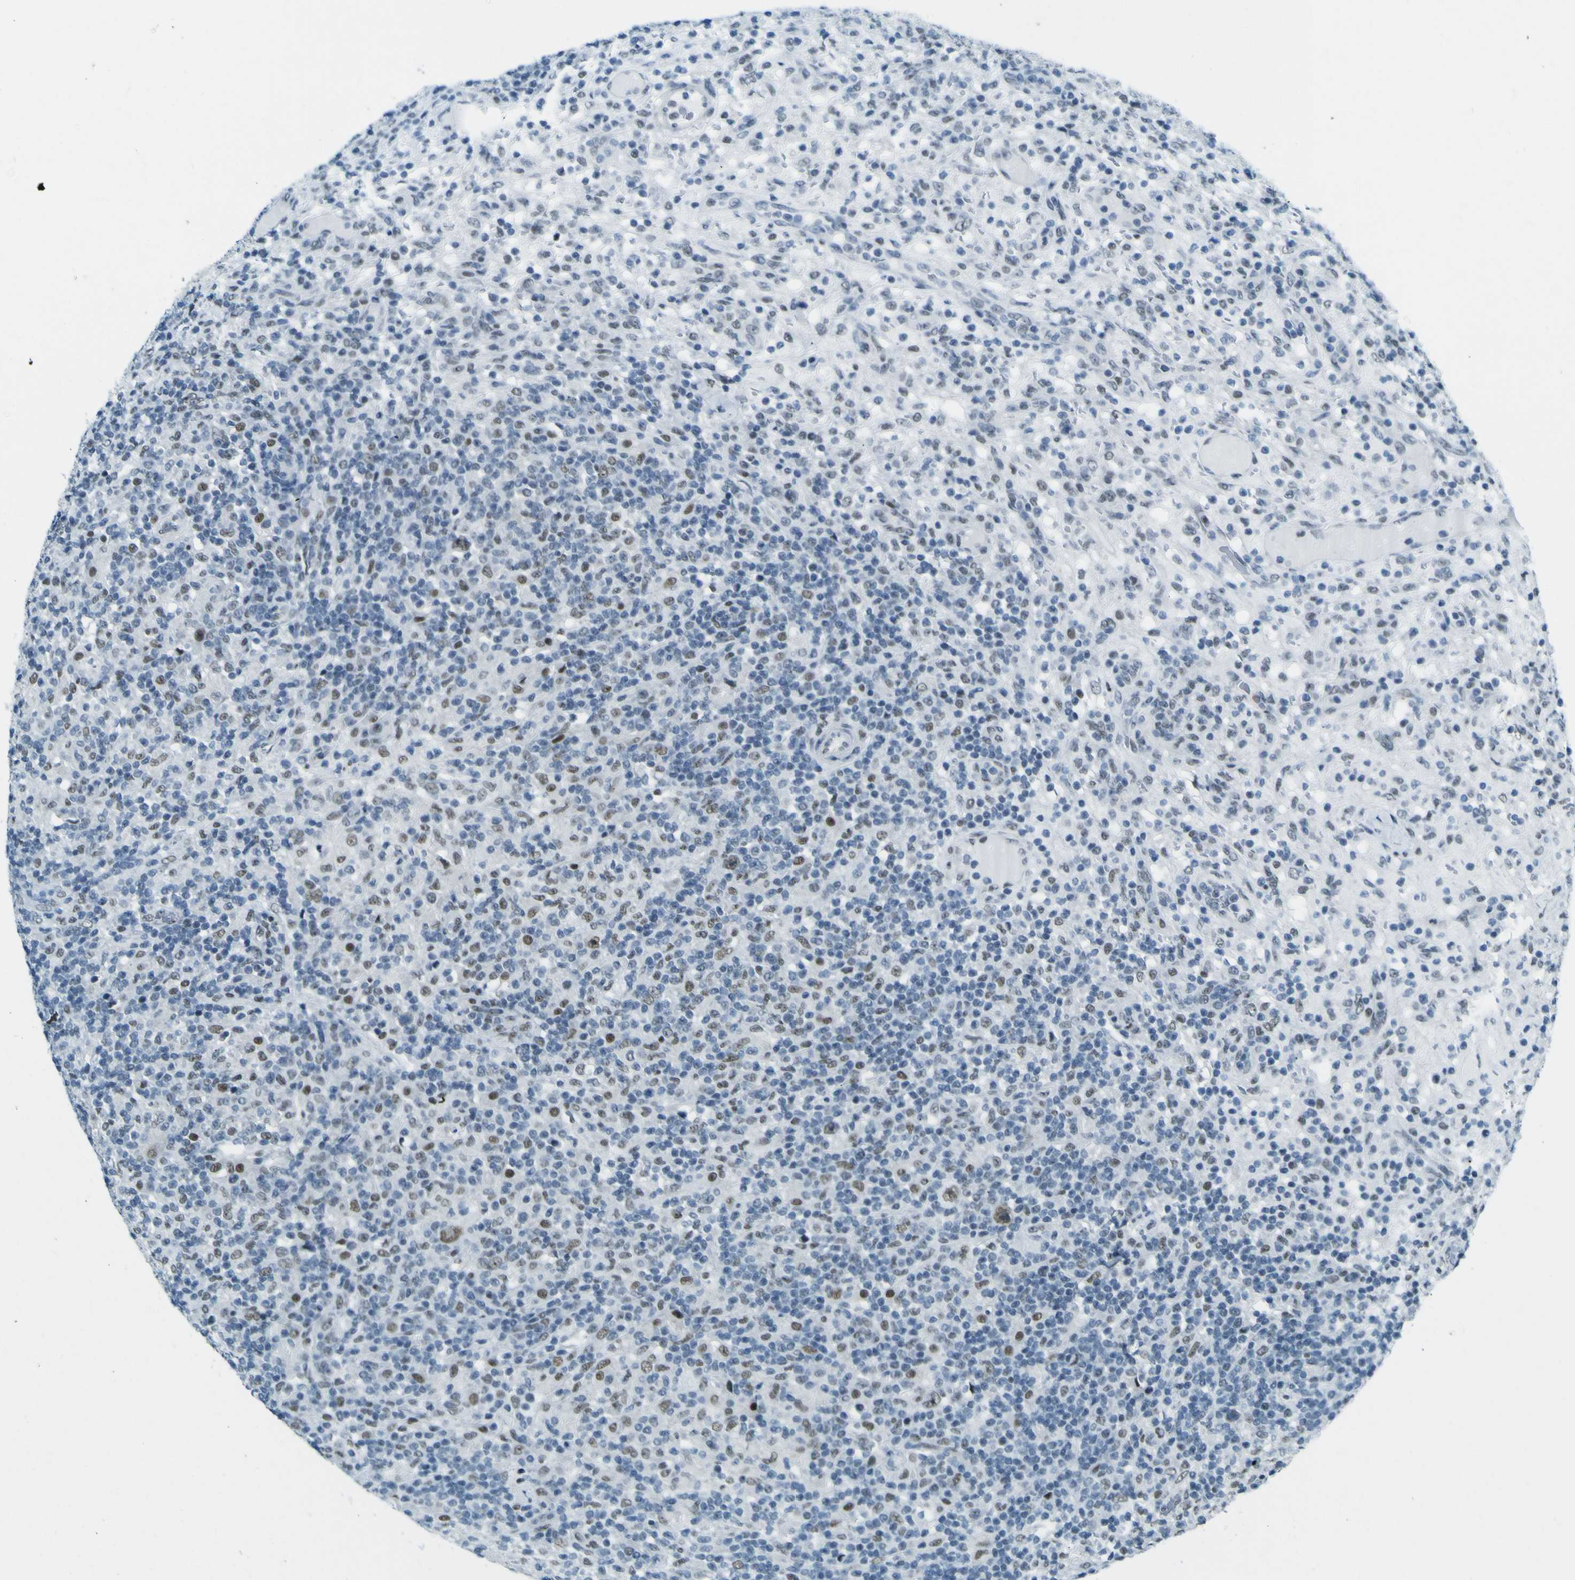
{"staining": {"intensity": "weak", "quantity": ">75%", "location": "nuclear"}, "tissue": "lymphoma", "cell_type": "Tumor cells", "image_type": "cancer", "snomed": [{"axis": "morphology", "description": "Hodgkin's disease, NOS"}, {"axis": "topography", "description": "Lymph node"}], "caption": "This is an image of IHC staining of lymphoma, which shows weak positivity in the nuclear of tumor cells.", "gene": "CEBPG", "patient": {"sex": "male", "age": 70}}